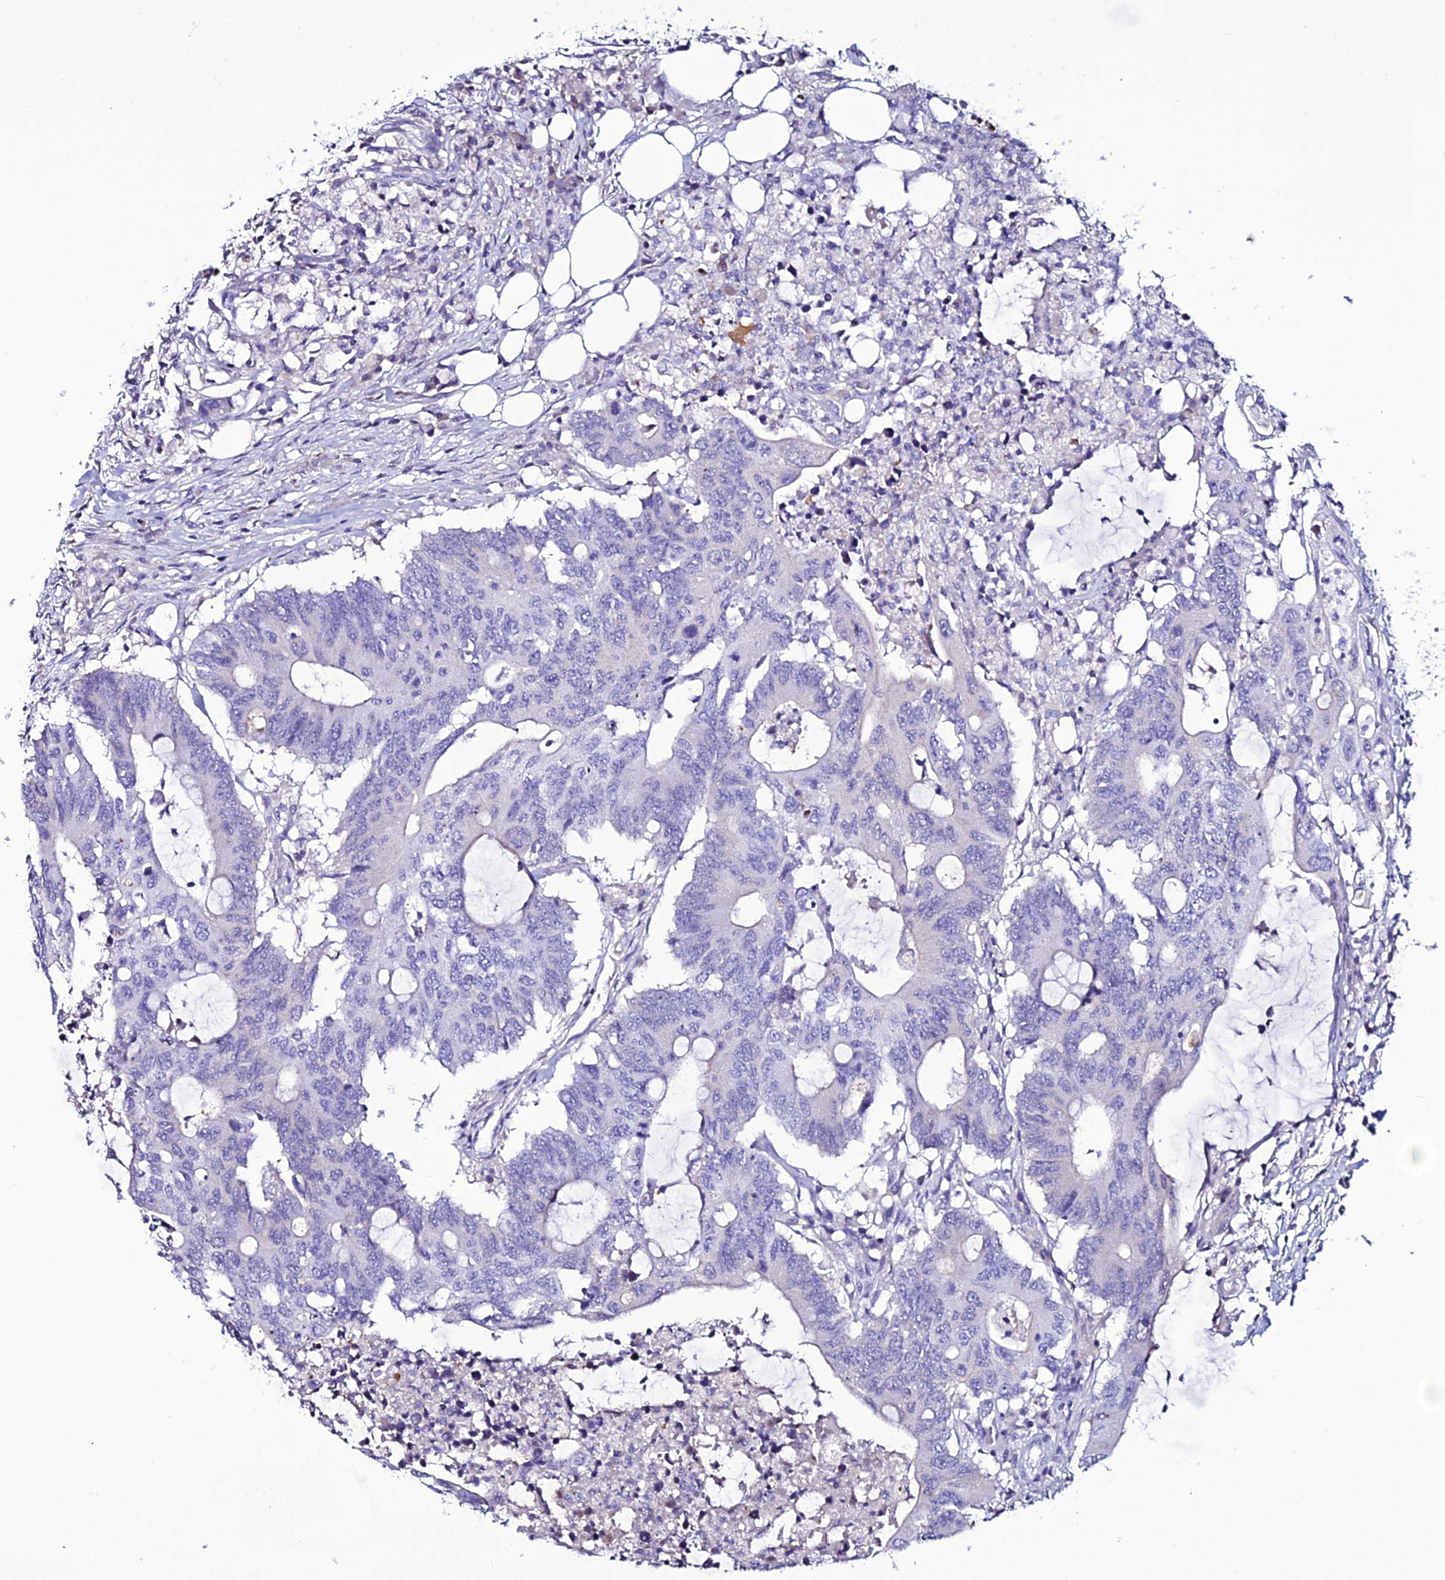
{"staining": {"intensity": "negative", "quantity": "none", "location": "none"}, "tissue": "colorectal cancer", "cell_type": "Tumor cells", "image_type": "cancer", "snomed": [{"axis": "morphology", "description": "Adenocarcinoma, NOS"}, {"axis": "topography", "description": "Colon"}], "caption": "This is a micrograph of IHC staining of colorectal adenocarcinoma, which shows no staining in tumor cells.", "gene": "DEFB132", "patient": {"sex": "male", "age": 71}}